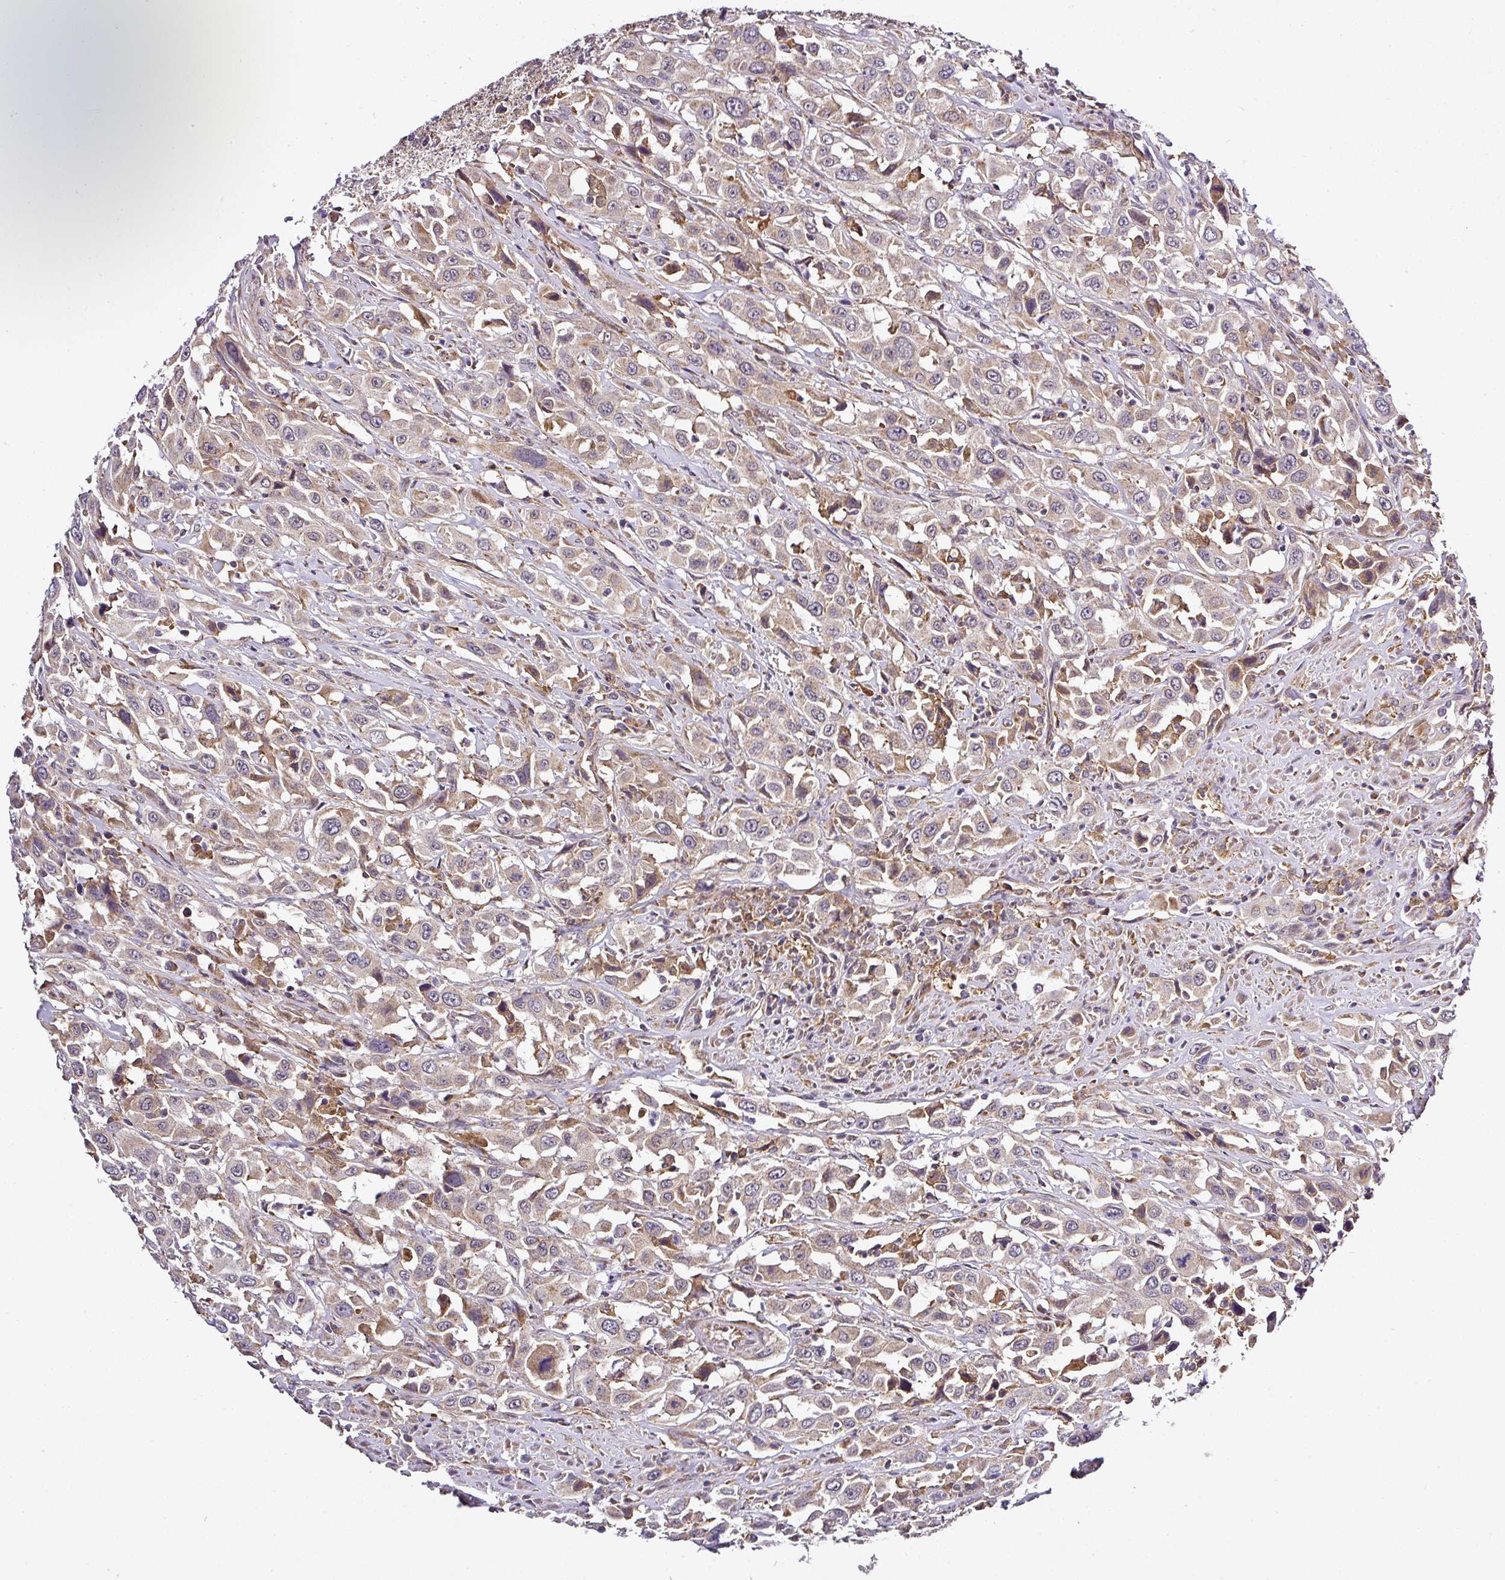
{"staining": {"intensity": "moderate", "quantity": "25%-75%", "location": "cytoplasmic/membranous"}, "tissue": "urothelial cancer", "cell_type": "Tumor cells", "image_type": "cancer", "snomed": [{"axis": "morphology", "description": "Urothelial carcinoma, High grade"}, {"axis": "topography", "description": "Urinary bladder"}], "caption": "Urothelial cancer stained with DAB (3,3'-diaminobenzidine) IHC exhibits medium levels of moderate cytoplasmic/membranous expression in approximately 25%-75% of tumor cells.", "gene": "ZNF513", "patient": {"sex": "male", "age": 61}}